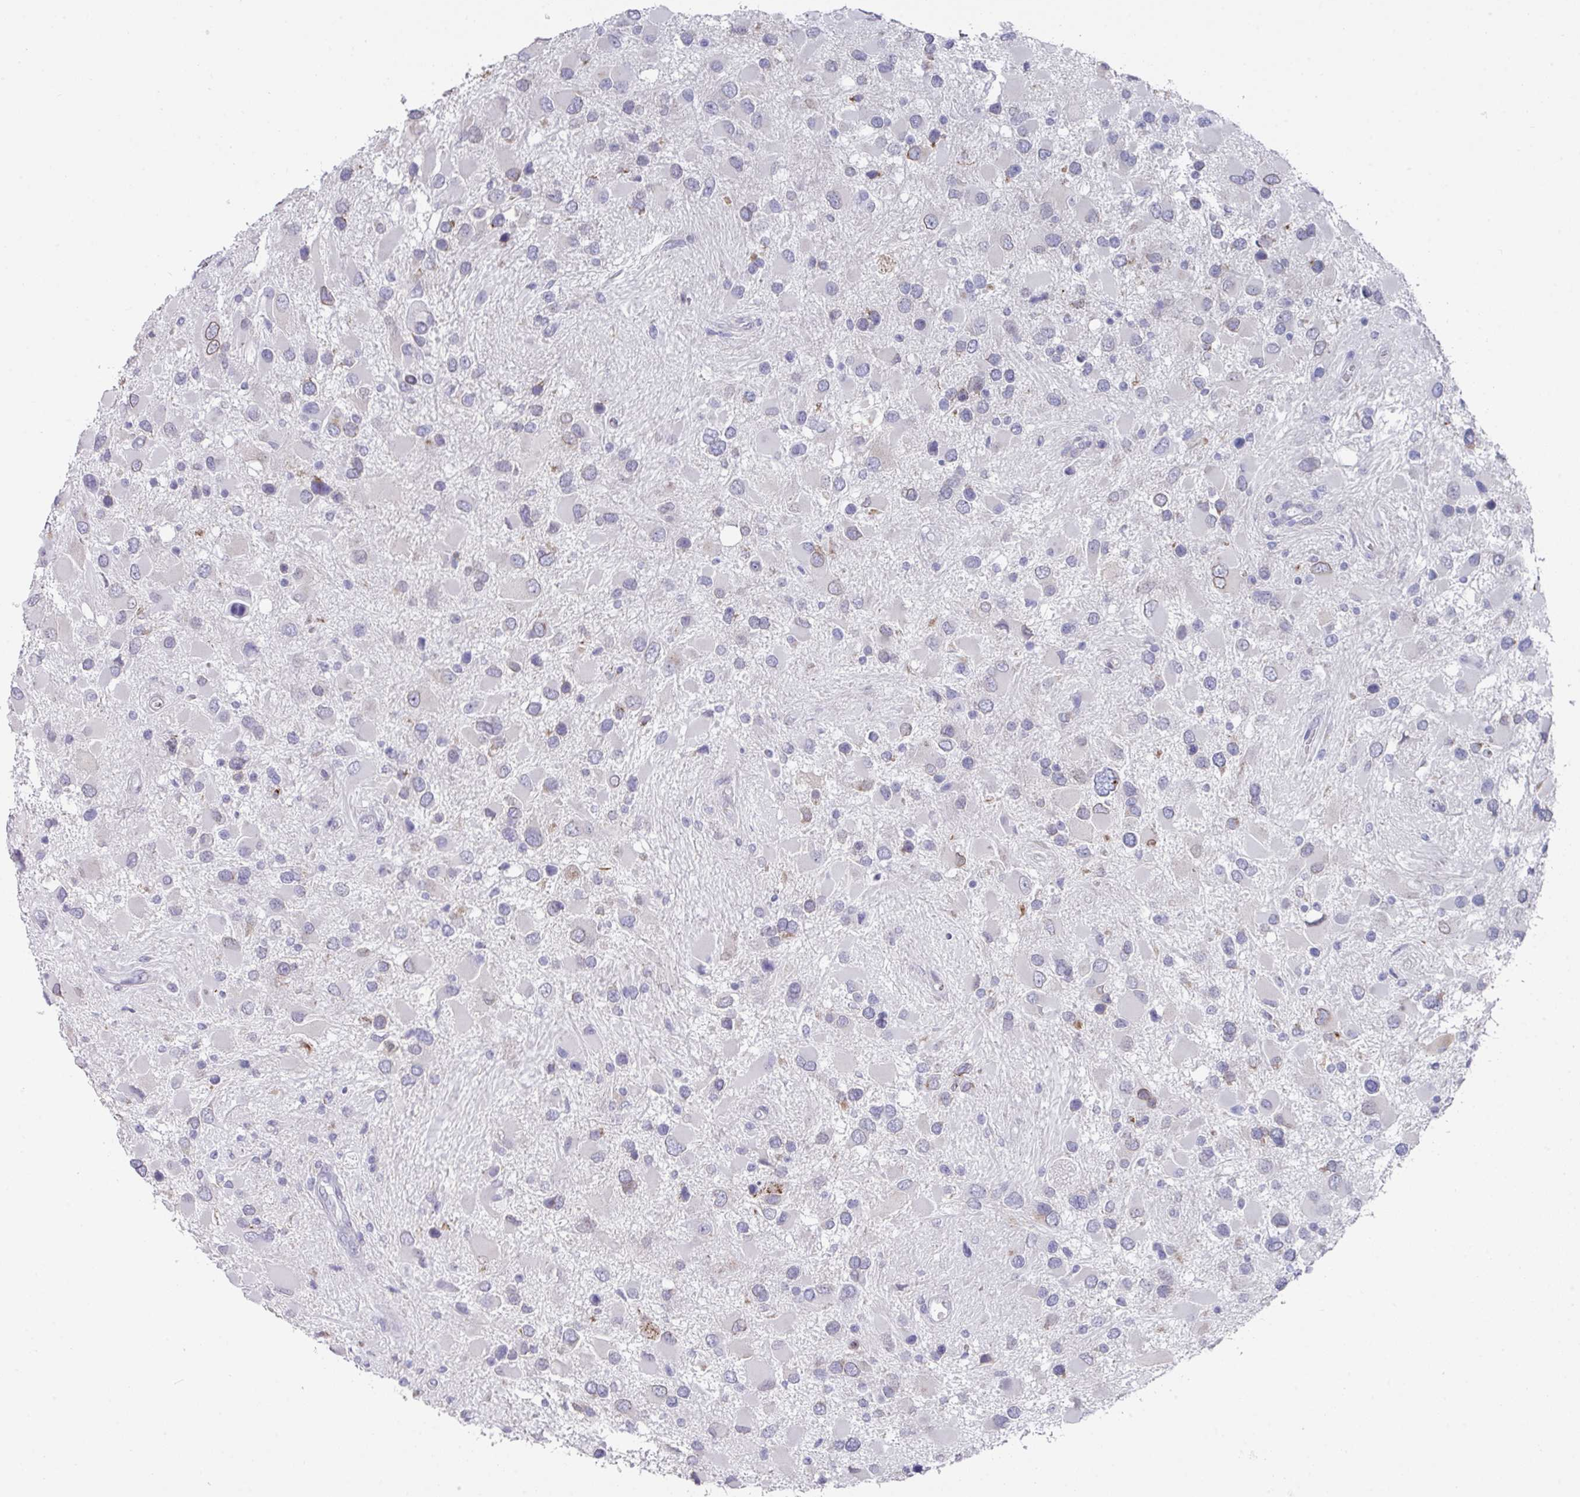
{"staining": {"intensity": "moderate", "quantity": "<25%", "location": "cytoplasmic/membranous"}, "tissue": "glioma", "cell_type": "Tumor cells", "image_type": "cancer", "snomed": [{"axis": "morphology", "description": "Glioma, malignant, High grade"}, {"axis": "topography", "description": "Brain"}], "caption": "Immunohistochemistry (IHC) of glioma reveals low levels of moderate cytoplasmic/membranous staining in about <25% of tumor cells.", "gene": "VKORC1L1", "patient": {"sex": "male", "age": 53}}